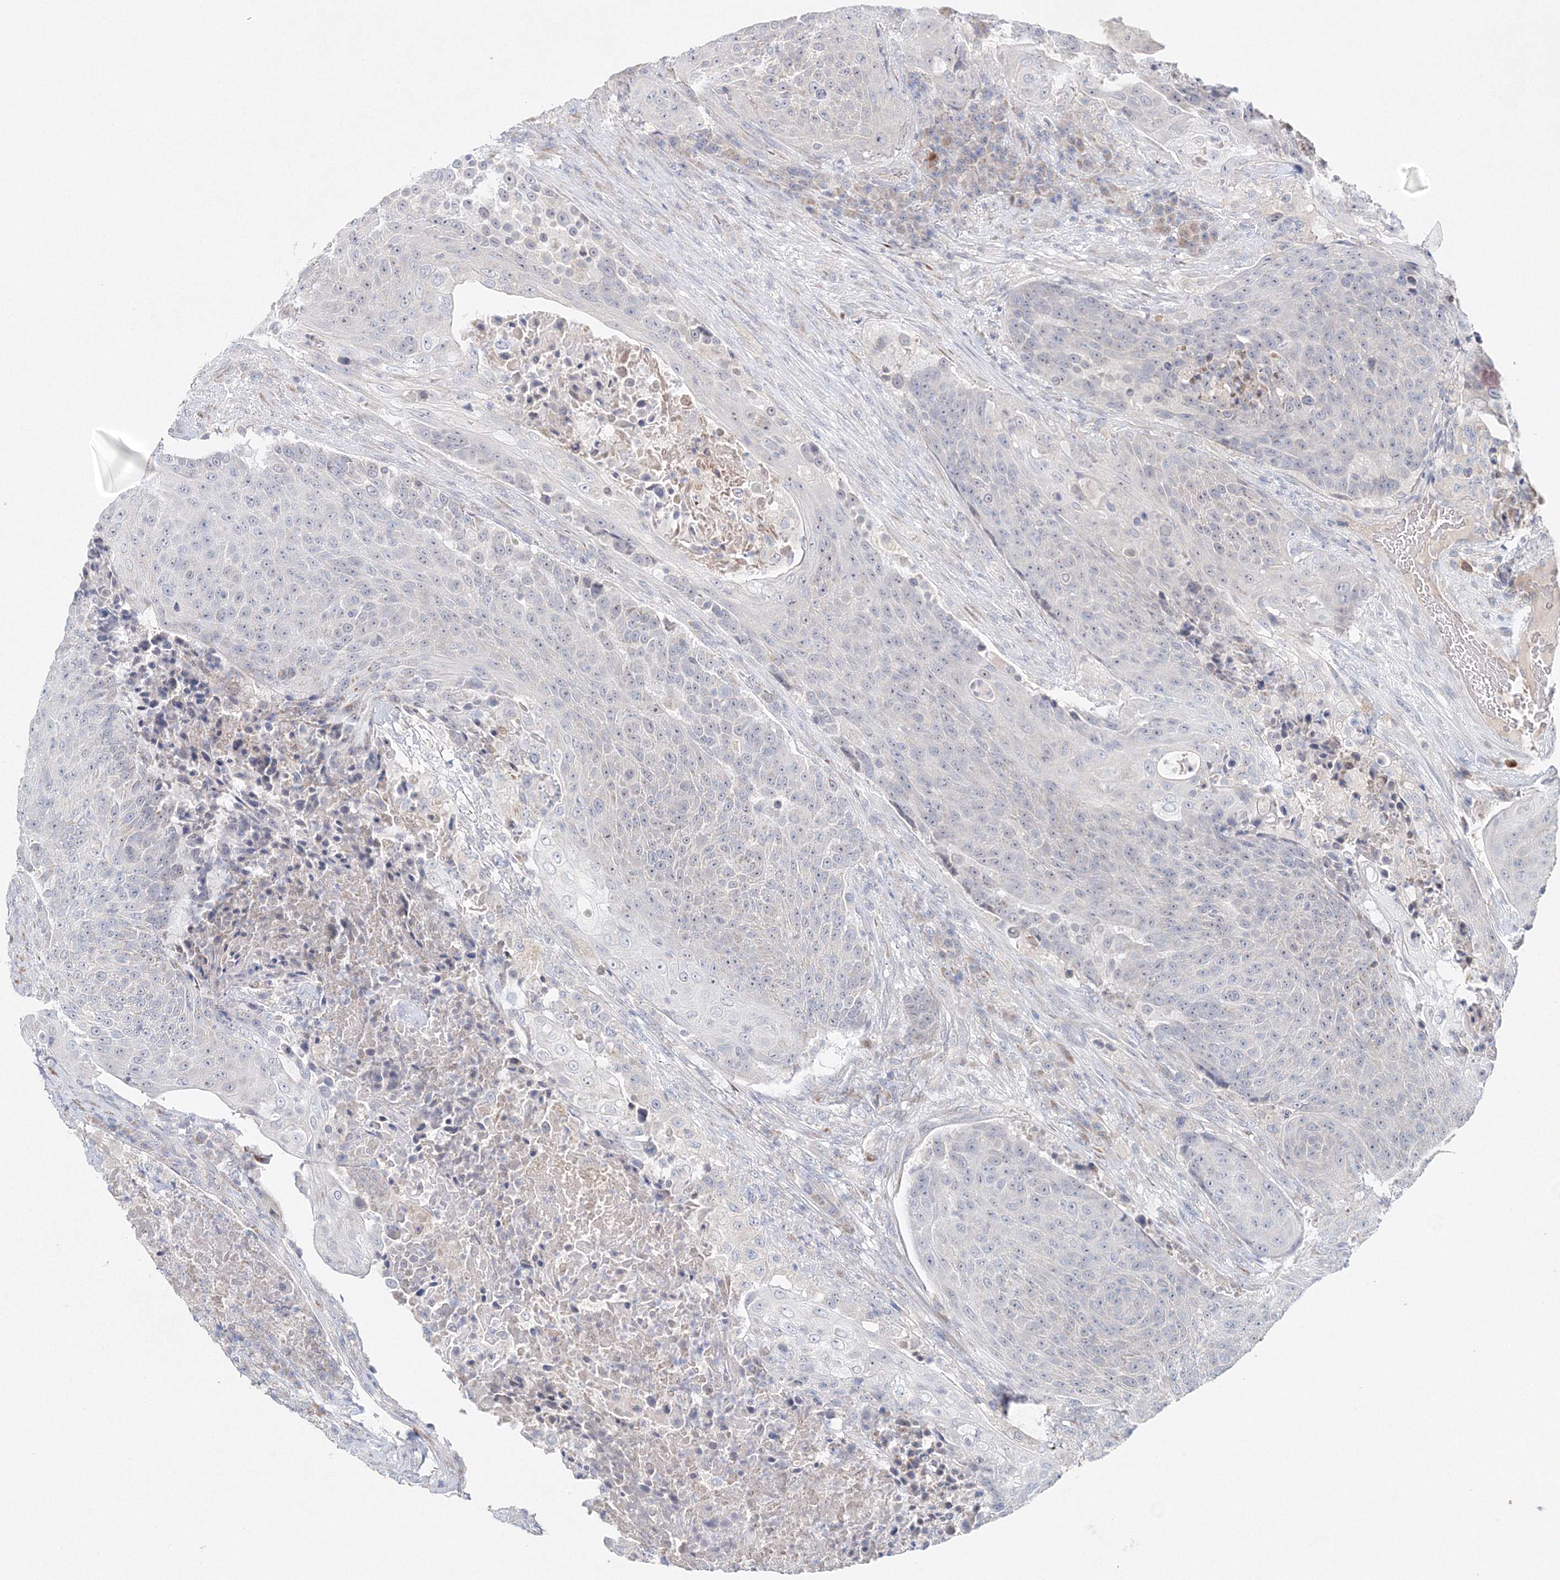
{"staining": {"intensity": "negative", "quantity": "none", "location": "none"}, "tissue": "urothelial cancer", "cell_type": "Tumor cells", "image_type": "cancer", "snomed": [{"axis": "morphology", "description": "Urothelial carcinoma, High grade"}, {"axis": "topography", "description": "Urinary bladder"}], "caption": "Immunohistochemistry of human high-grade urothelial carcinoma displays no staining in tumor cells.", "gene": "WDR49", "patient": {"sex": "female", "age": 63}}